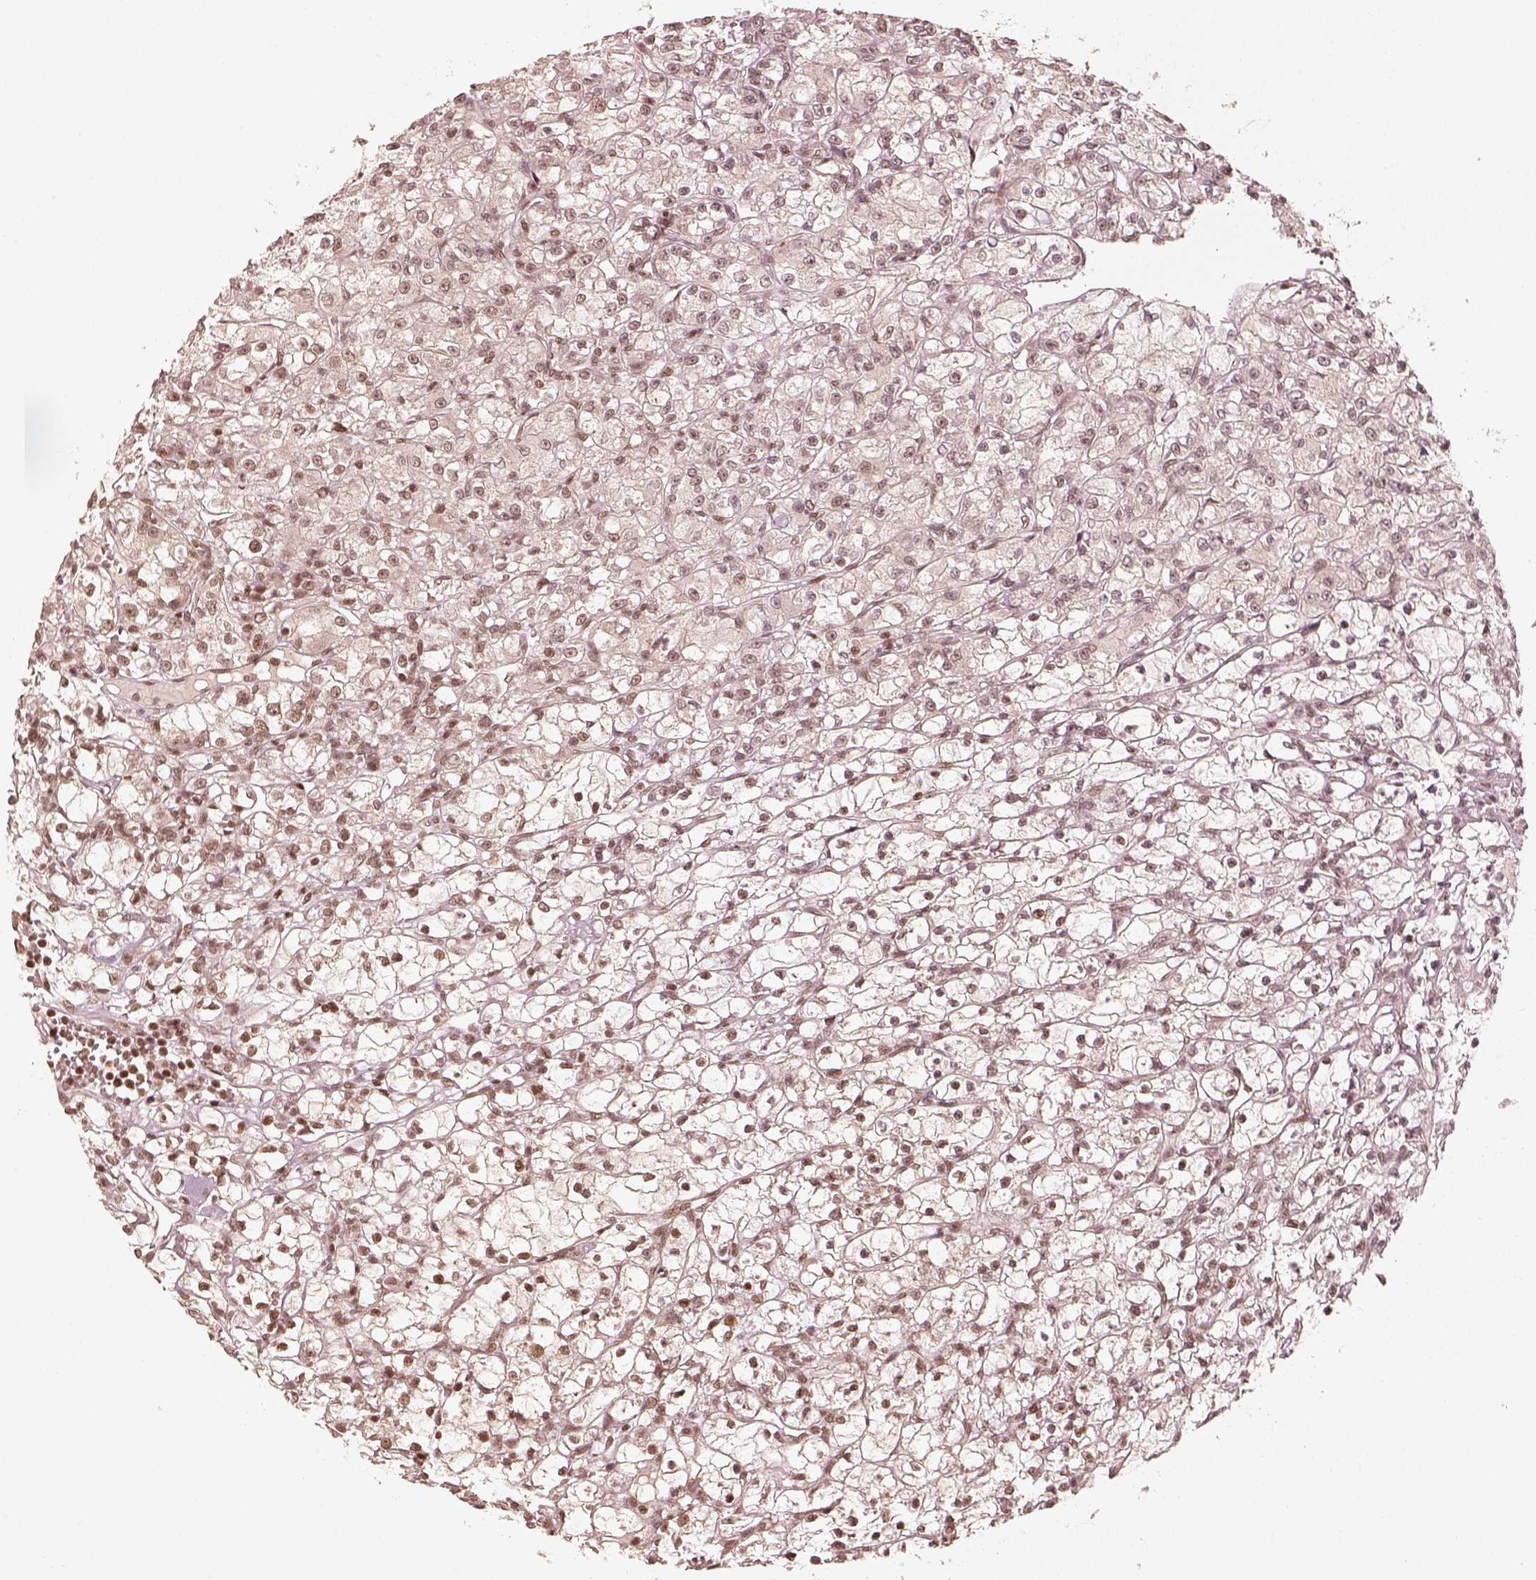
{"staining": {"intensity": "moderate", "quantity": "<25%", "location": "nuclear"}, "tissue": "renal cancer", "cell_type": "Tumor cells", "image_type": "cancer", "snomed": [{"axis": "morphology", "description": "Adenocarcinoma, NOS"}, {"axis": "topography", "description": "Kidney"}], "caption": "Moderate nuclear protein positivity is seen in approximately <25% of tumor cells in renal cancer. (DAB (3,3'-diaminobenzidine) = brown stain, brightfield microscopy at high magnification).", "gene": "GMEB2", "patient": {"sex": "female", "age": 59}}